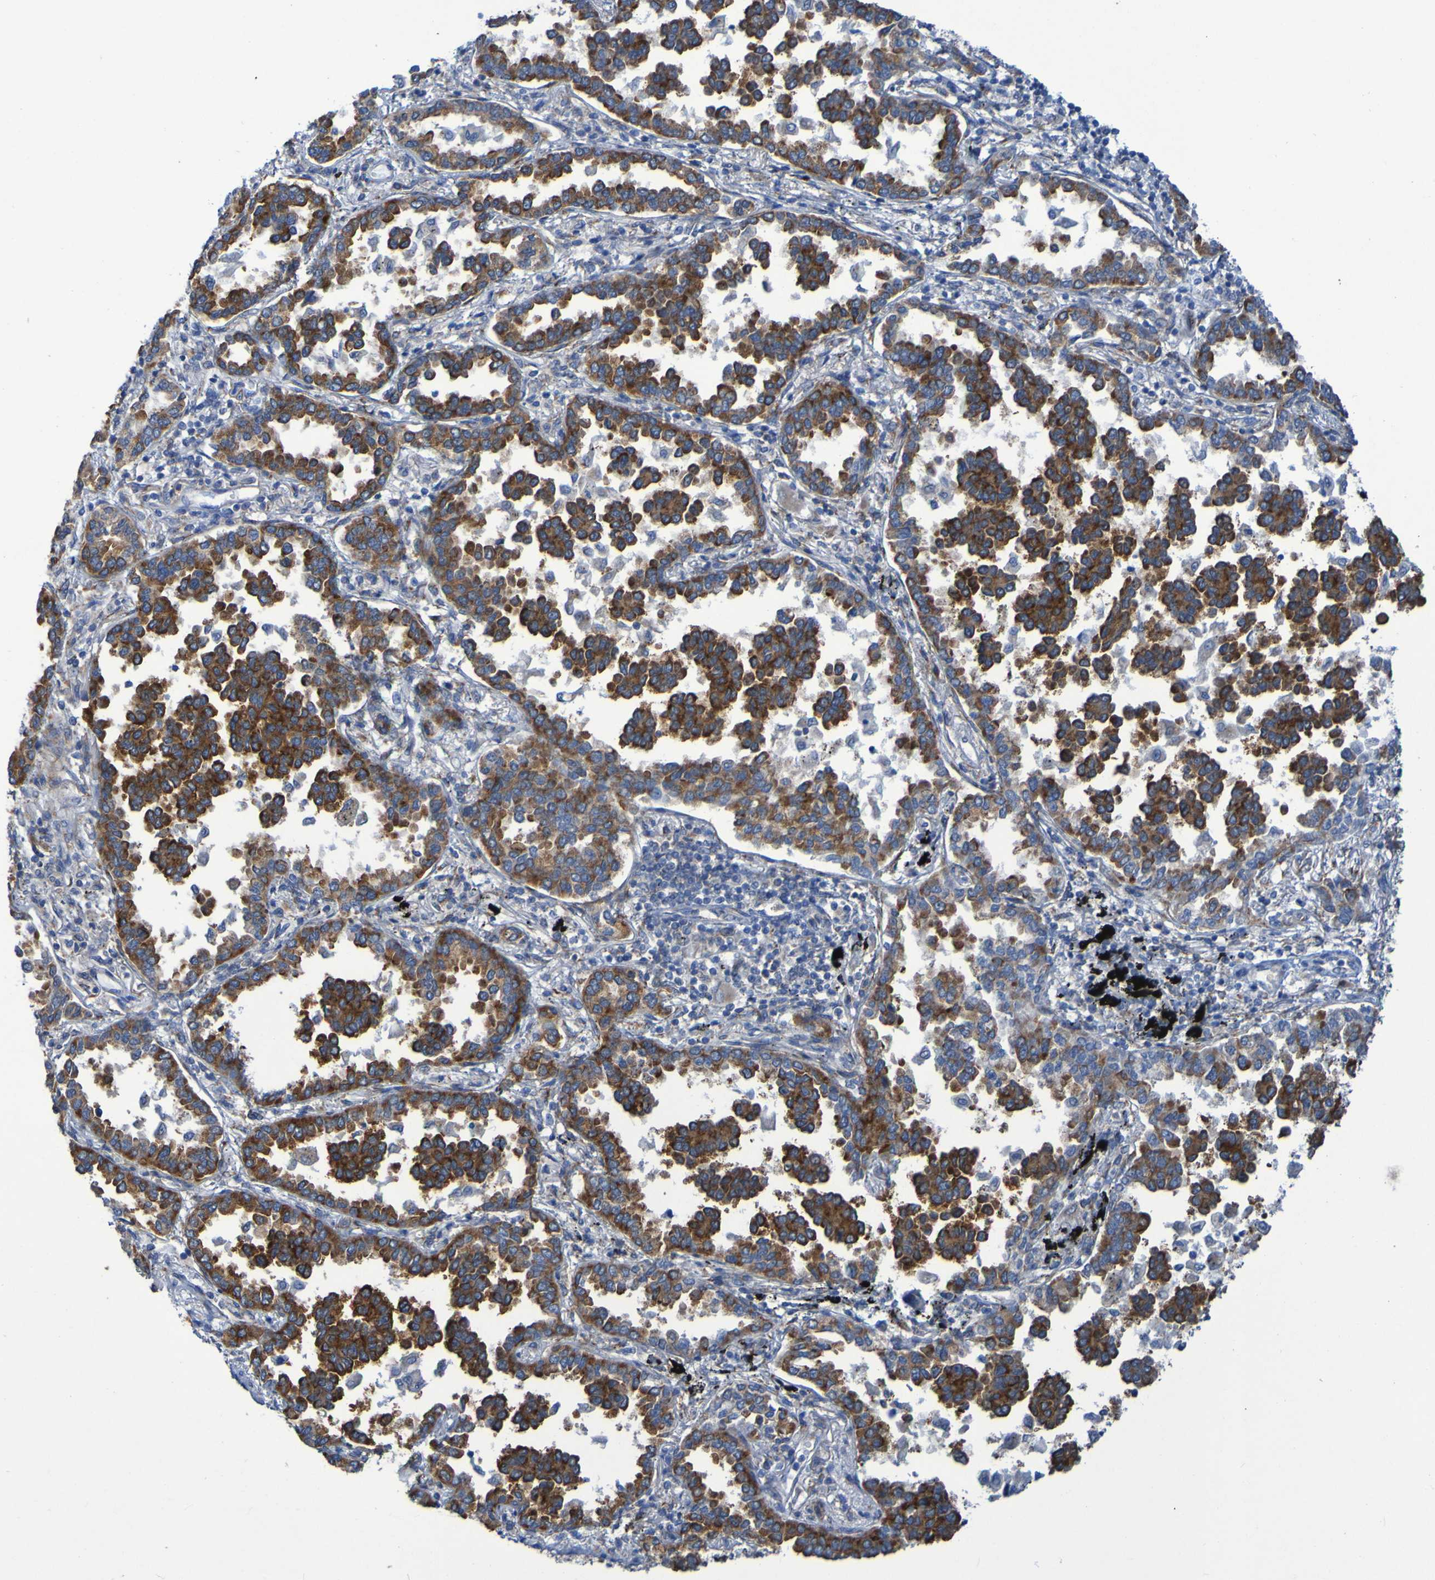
{"staining": {"intensity": "moderate", "quantity": ">75%", "location": "cytoplasmic/membranous"}, "tissue": "lung cancer", "cell_type": "Tumor cells", "image_type": "cancer", "snomed": [{"axis": "morphology", "description": "Normal tissue, NOS"}, {"axis": "morphology", "description": "Adenocarcinoma, NOS"}, {"axis": "topography", "description": "Lung"}], "caption": "High-magnification brightfield microscopy of lung cancer (adenocarcinoma) stained with DAB (brown) and counterstained with hematoxylin (blue). tumor cells exhibit moderate cytoplasmic/membranous expression is identified in about>75% of cells. Nuclei are stained in blue.", "gene": "FKBP3", "patient": {"sex": "male", "age": 59}}